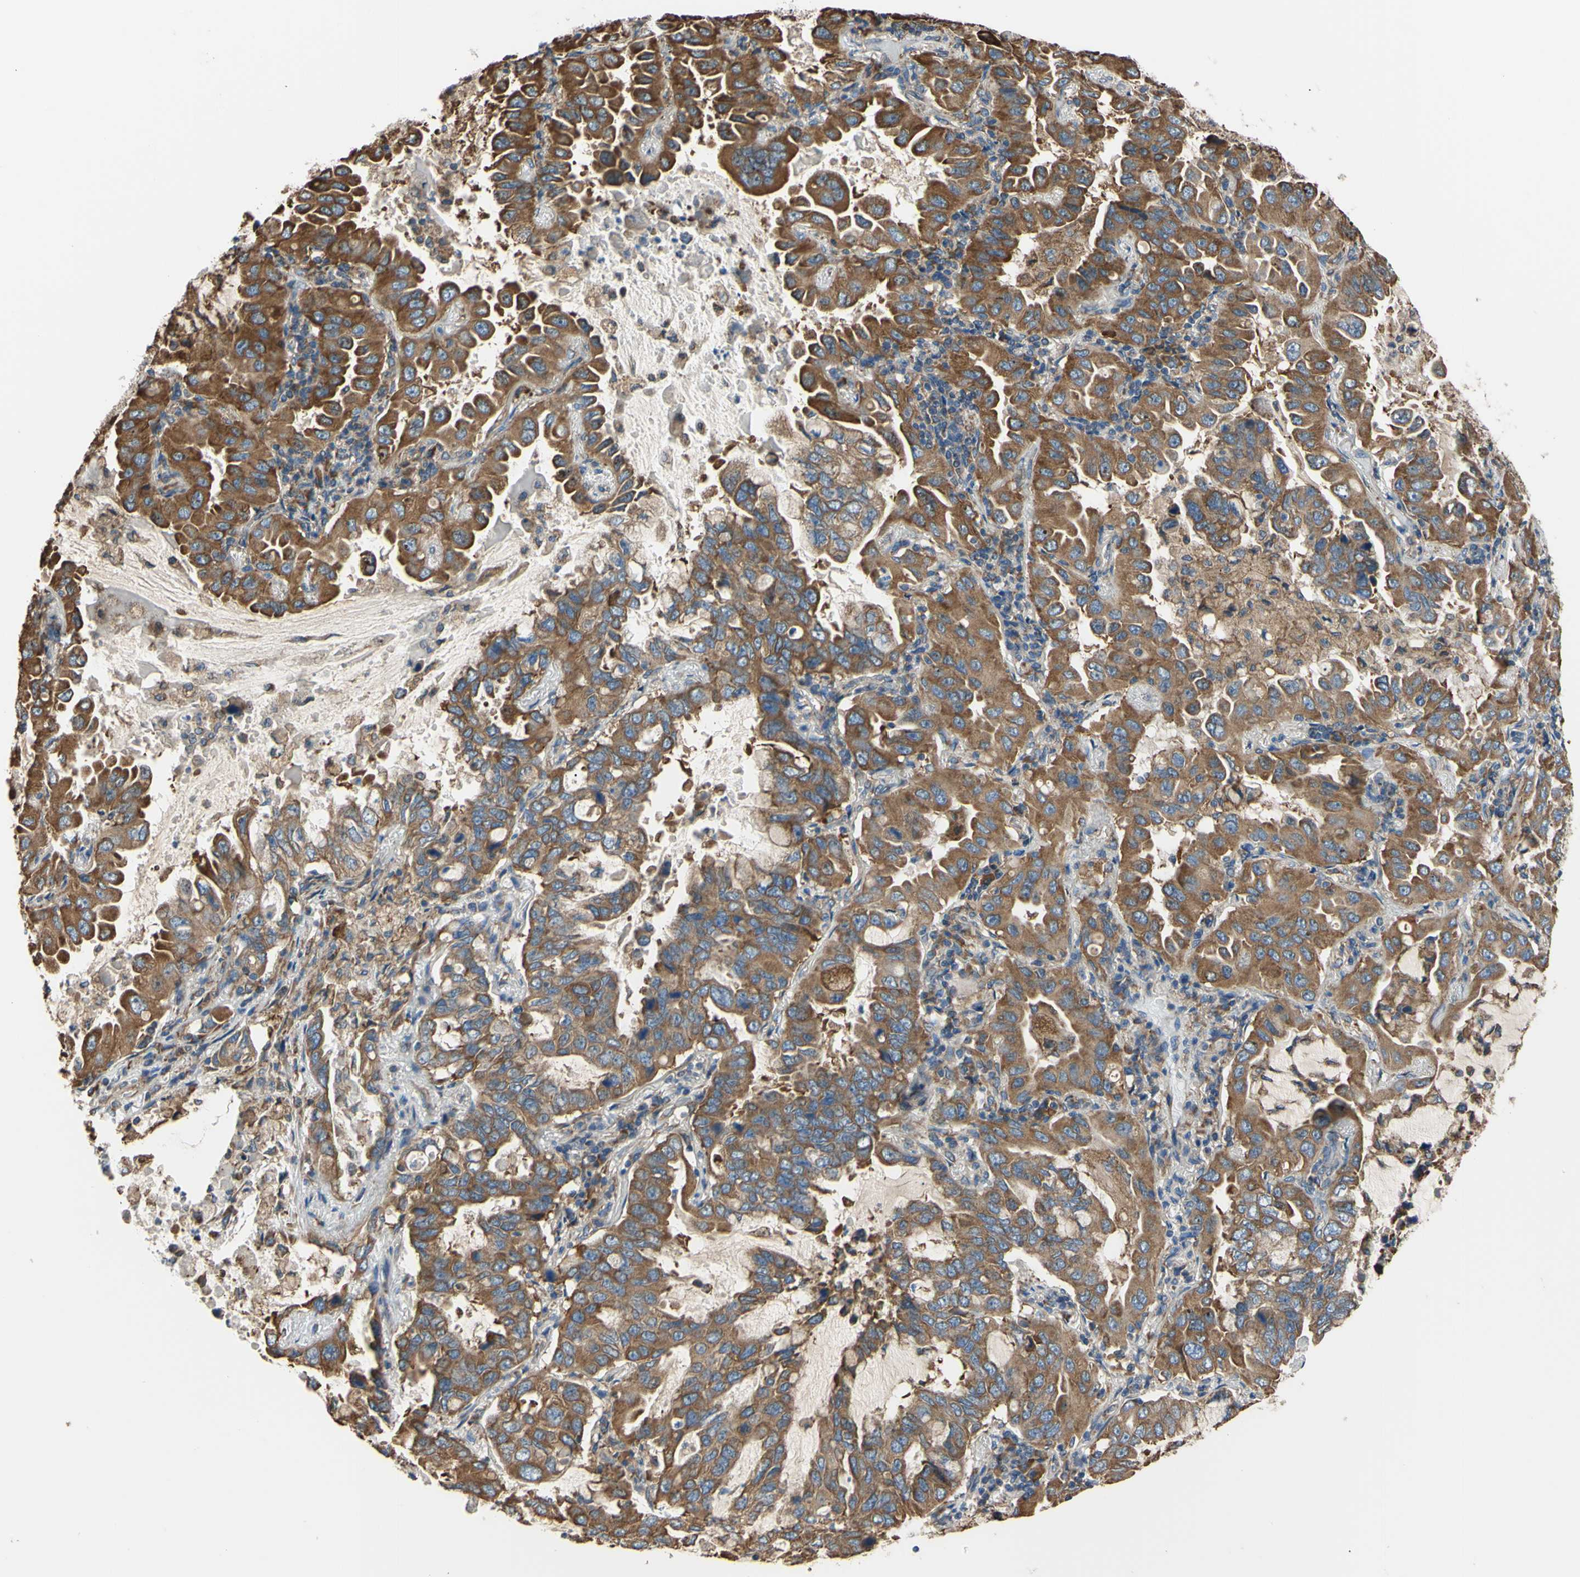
{"staining": {"intensity": "strong", "quantity": ">75%", "location": "cytoplasmic/membranous"}, "tissue": "lung cancer", "cell_type": "Tumor cells", "image_type": "cancer", "snomed": [{"axis": "morphology", "description": "Adenocarcinoma, NOS"}, {"axis": "topography", "description": "Lung"}], "caption": "Brown immunohistochemical staining in human lung cancer (adenocarcinoma) demonstrates strong cytoplasmic/membranous staining in about >75% of tumor cells.", "gene": "BMF", "patient": {"sex": "male", "age": 64}}